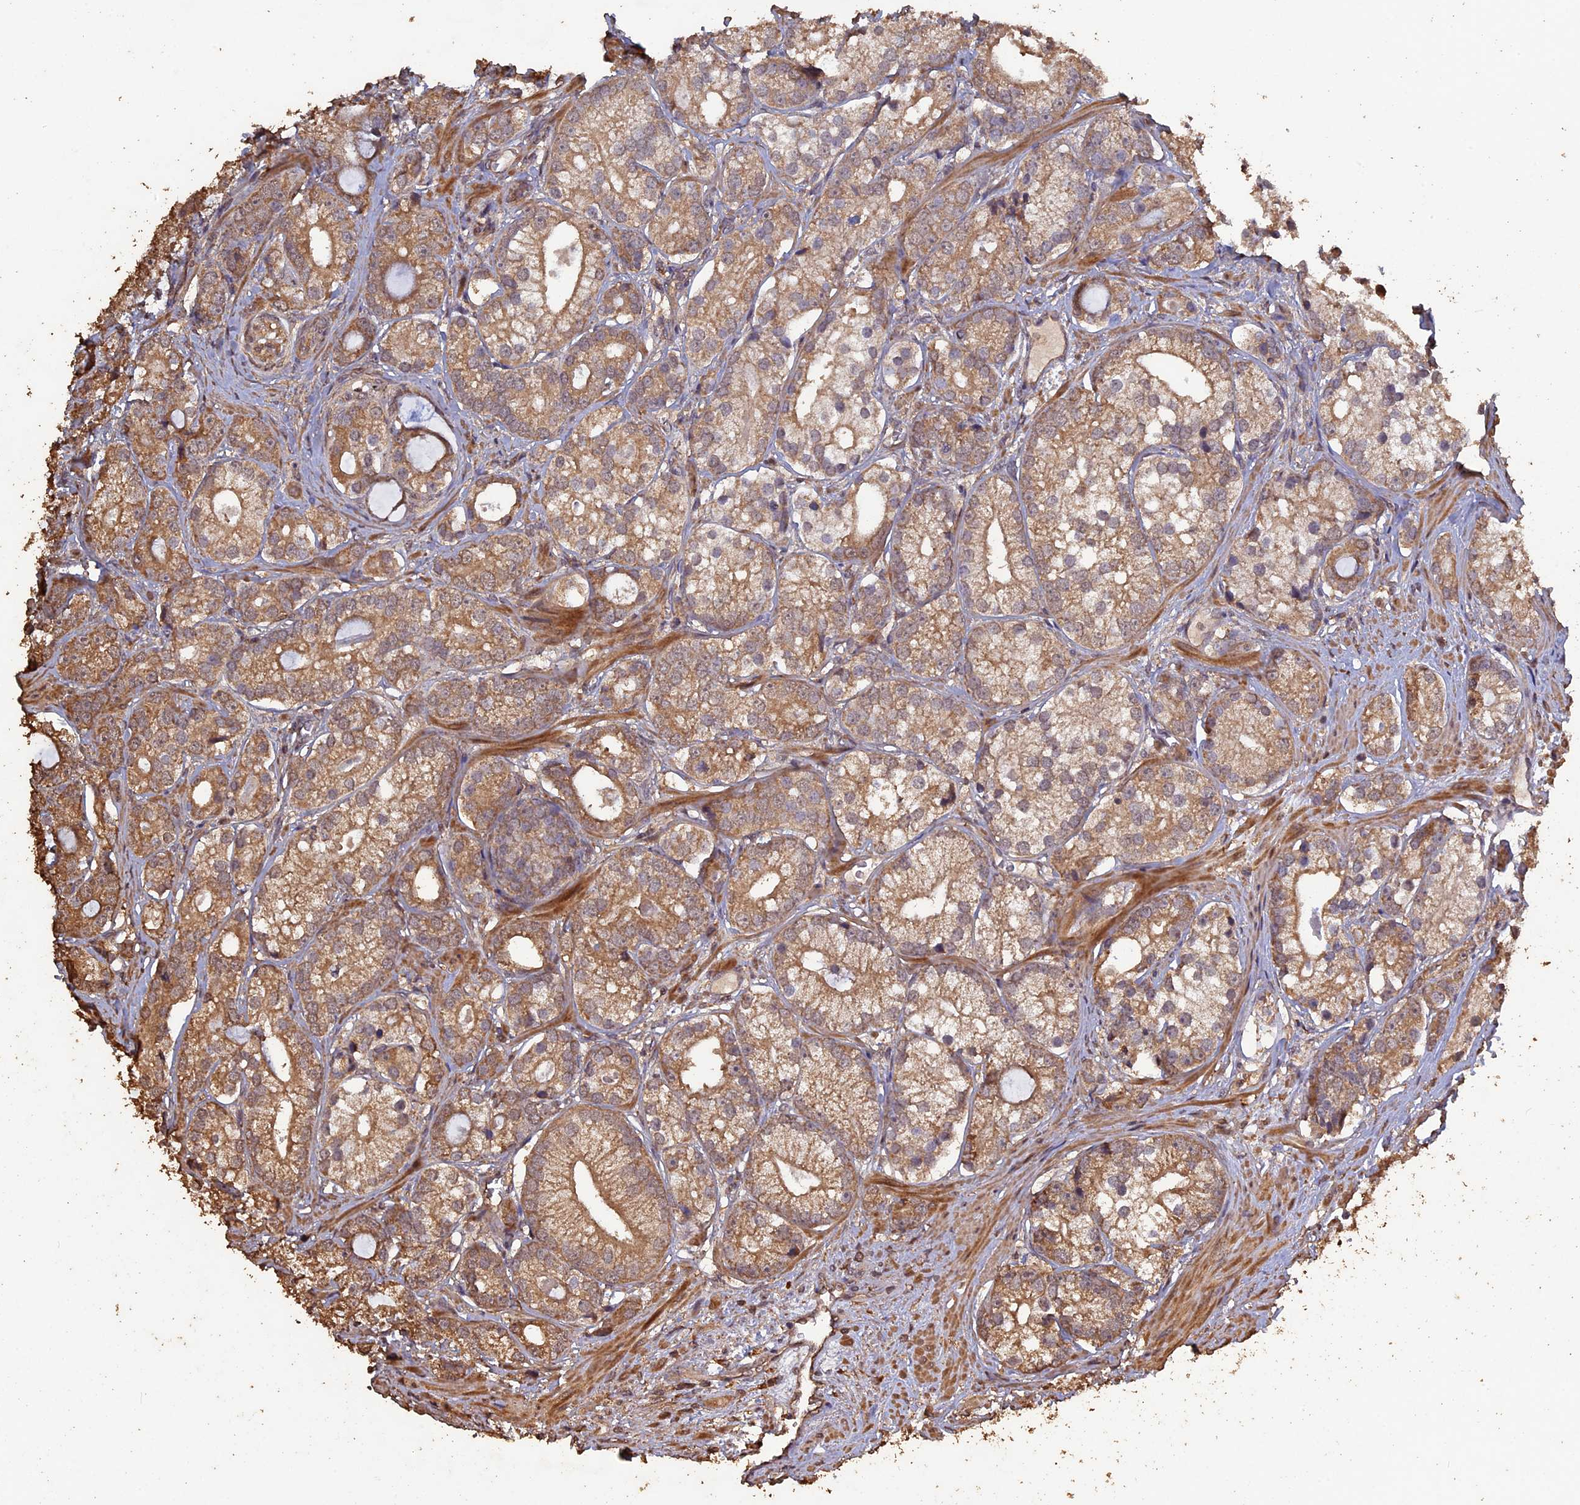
{"staining": {"intensity": "moderate", "quantity": ">75%", "location": "cytoplasmic/membranous"}, "tissue": "prostate cancer", "cell_type": "Tumor cells", "image_type": "cancer", "snomed": [{"axis": "morphology", "description": "Adenocarcinoma, High grade"}, {"axis": "topography", "description": "Prostate"}], "caption": "Immunohistochemical staining of high-grade adenocarcinoma (prostate) shows medium levels of moderate cytoplasmic/membranous protein positivity in approximately >75% of tumor cells.", "gene": "HUNK", "patient": {"sex": "male", "age": 75}}